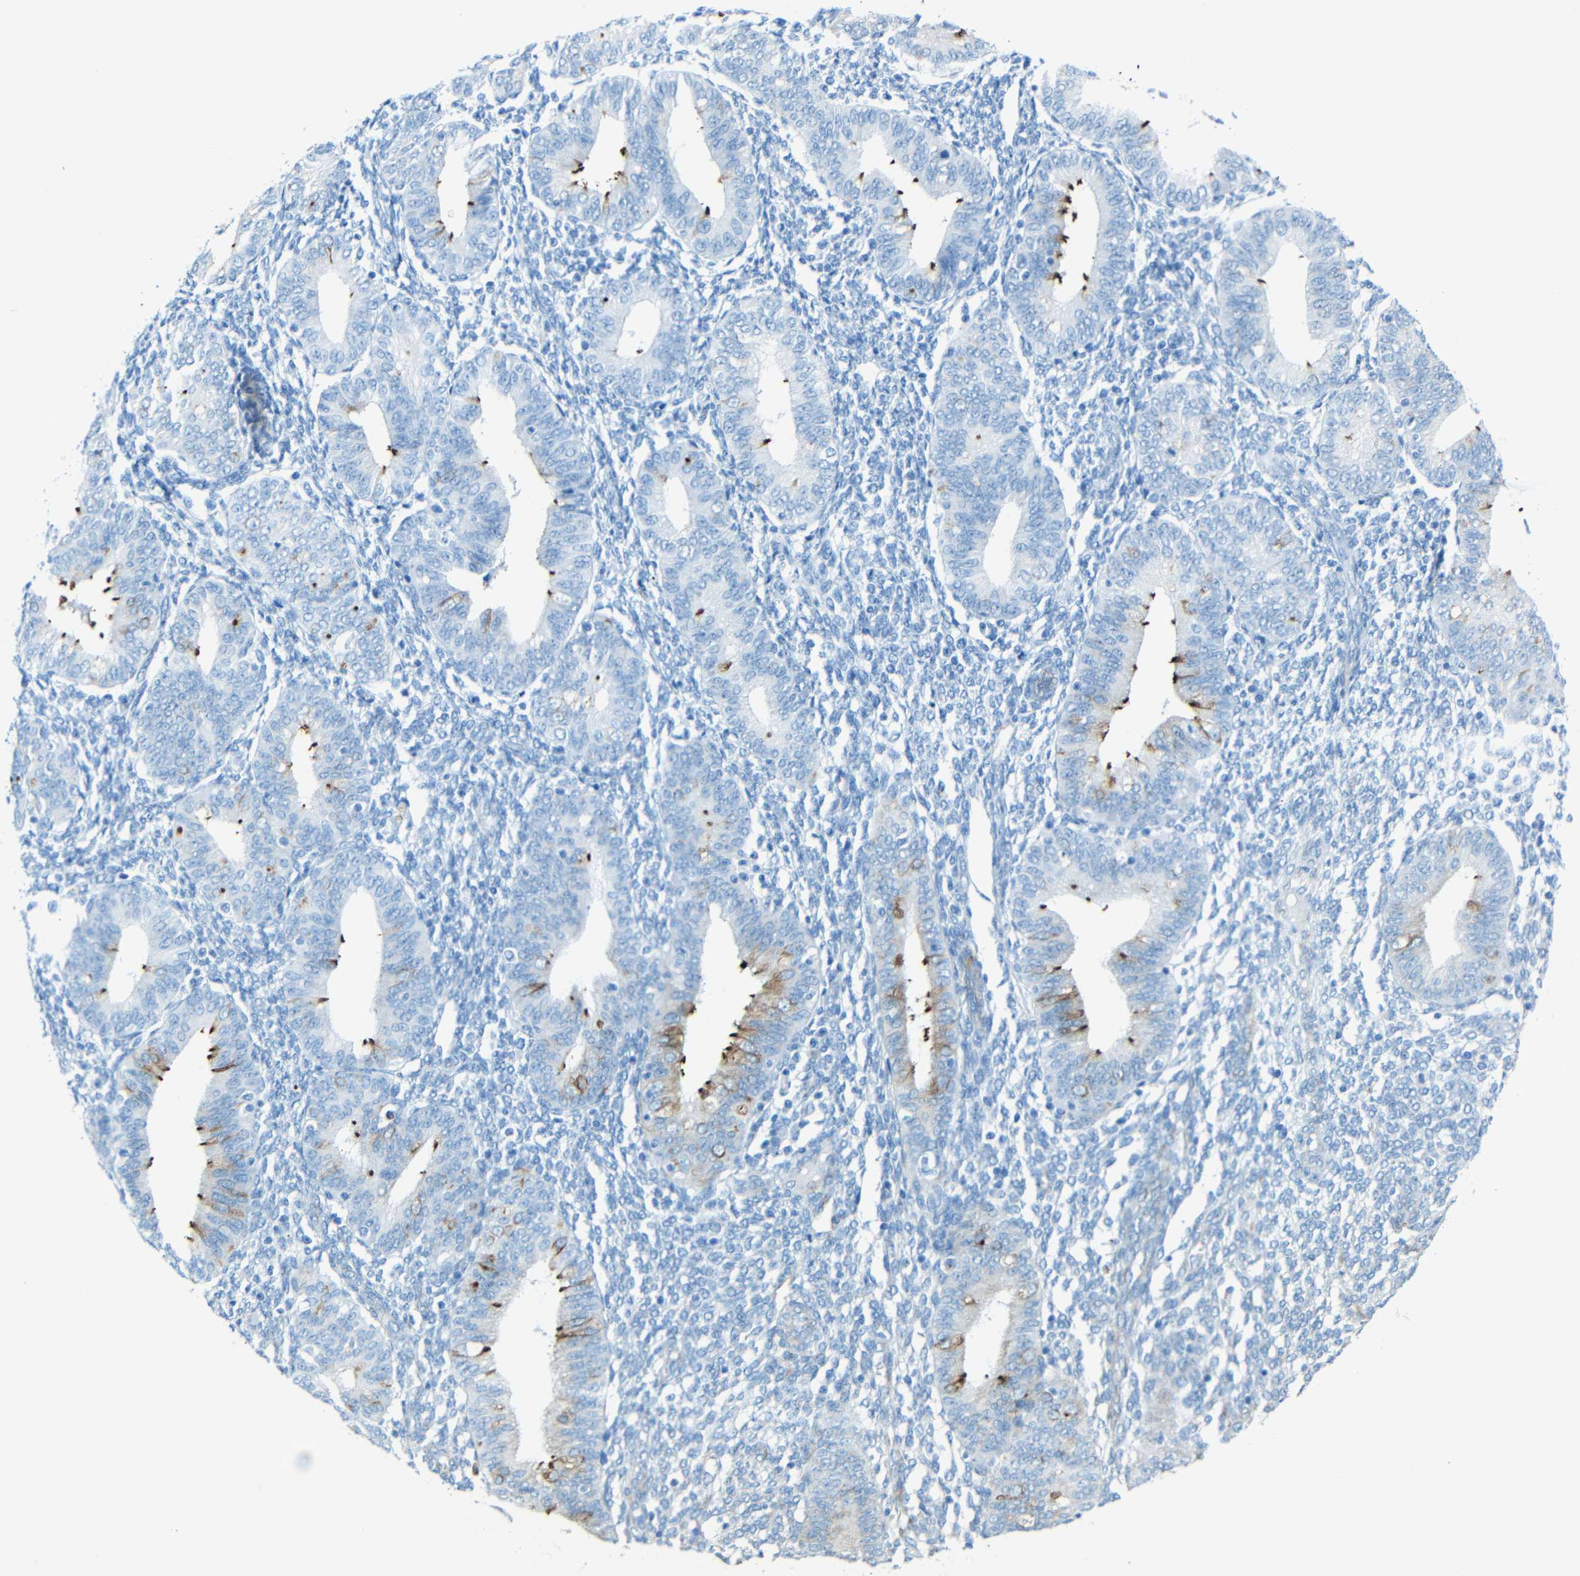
{"staining": {"intensity": "negative", "quantity": "none", "location": "none"}, "tissue": "endometrium", "cell_type": "Cells in endometrial stroma", "image_type": "normal", "snomed": [{"axis": "morphology", "description": "Normal tissue, NOS"}, {"axis": "topography", "description": "Endometrium"}], "caption": "Immunohistochemical staining of normal human endometrium reveals no significant staining in cells in endometrial stroma. (Brightfield microscopy of DAB immunohistochemistry at high magnification).", "gene": "TUBB4B", "patient": {"sex": "female", "age": 61}}